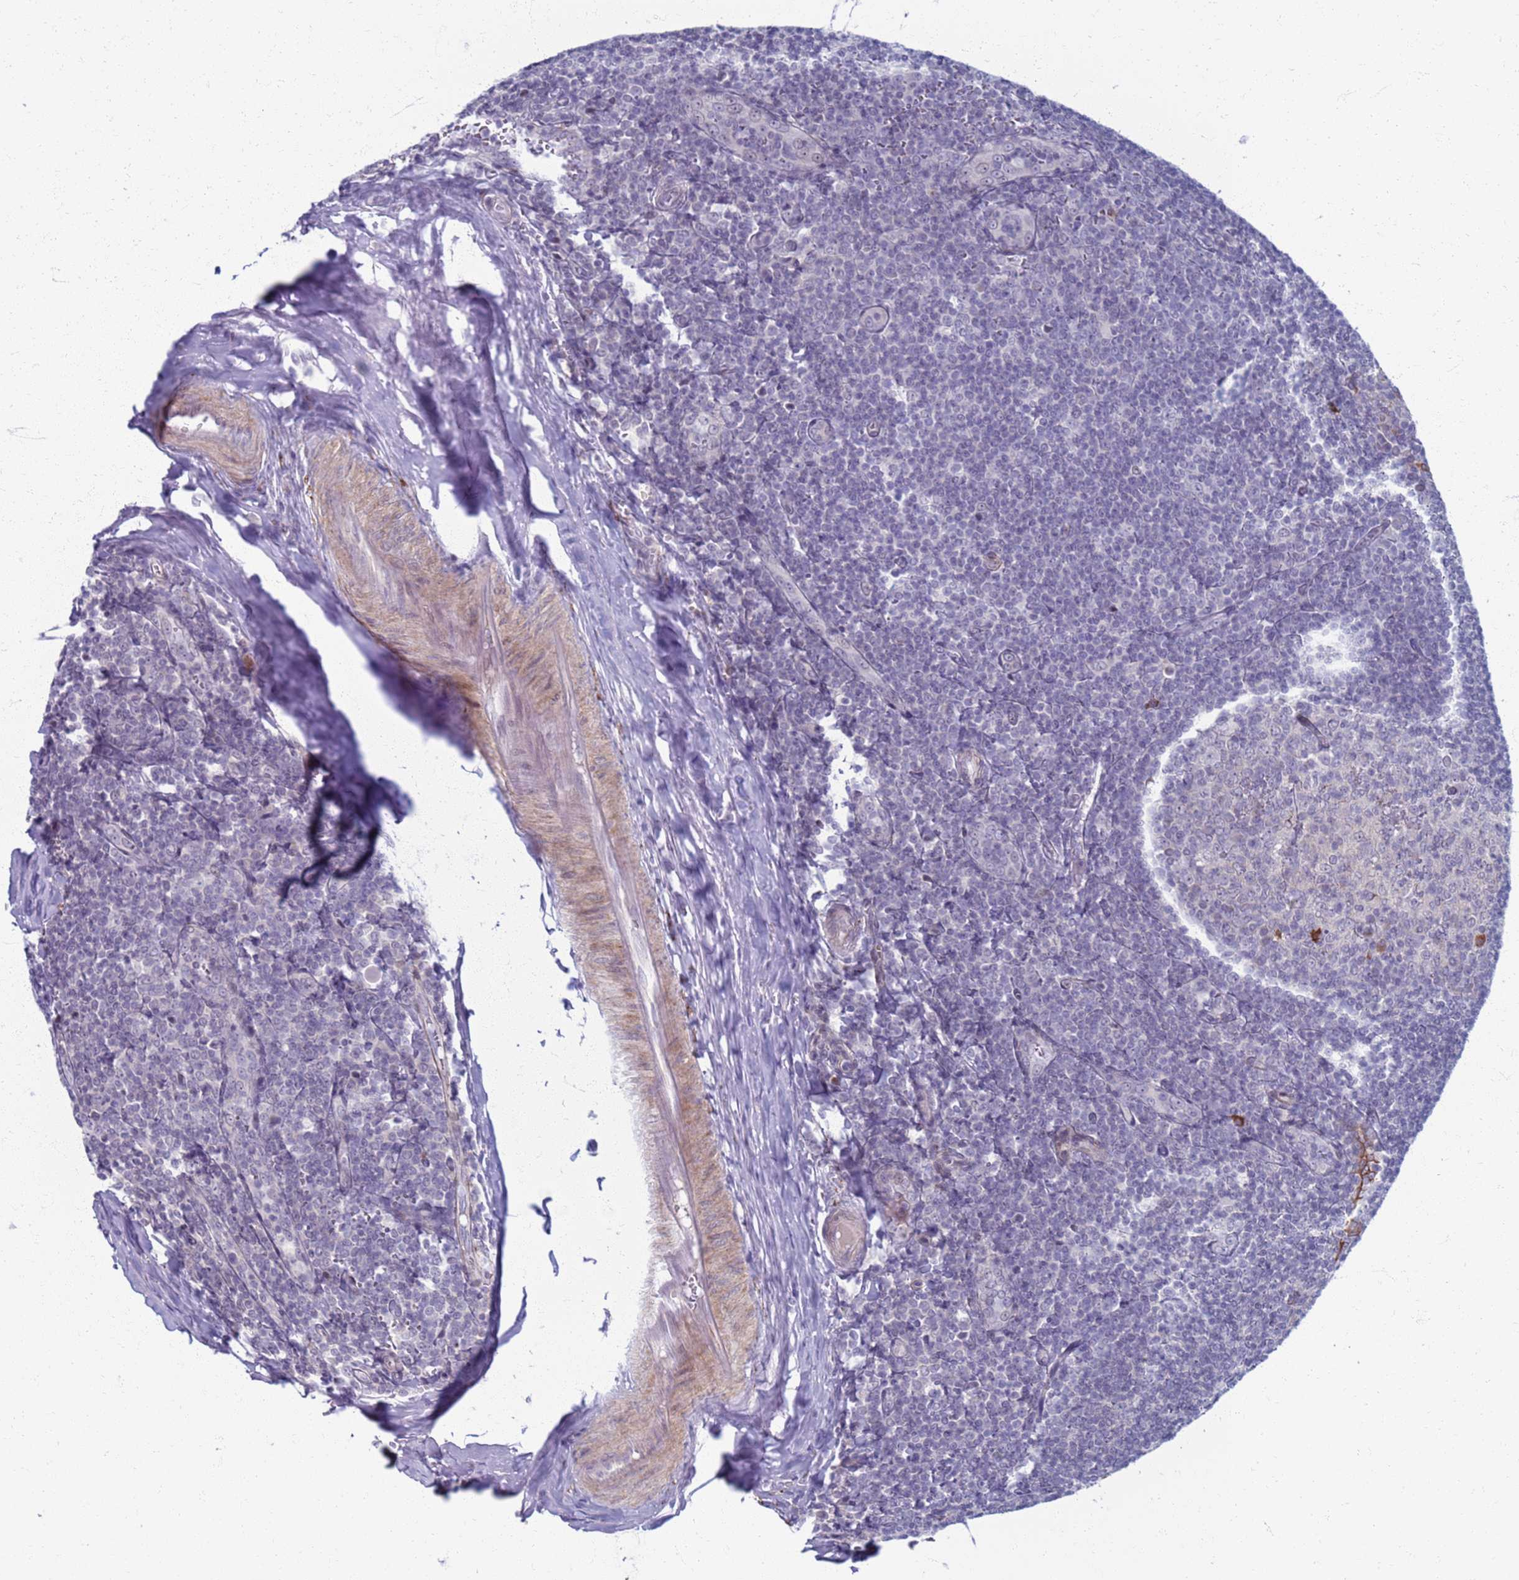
{"staining": {"intensity": "negative", "quantity": "none", "location": "none"}, "tissue": "tonsil", "cell_type": "Germinal center cells", "image_type": "normal", "snomed": [{"axis": "morphology", "description": "Normal tissue, NOS"}, {"axis": "topography", "description": "Tonsil"}], "caption": "The immunohistochemistry (IHC) micrograph has no significant staining in germinal center cells of tonsil. (DAB (3,3'-diaminobenzidine) immunohistochemistry (IHC) visualized using brightfield microscopy, high magnification).", "gene": "CLCA2", "patient": {"sex": "male", "age": 27}}